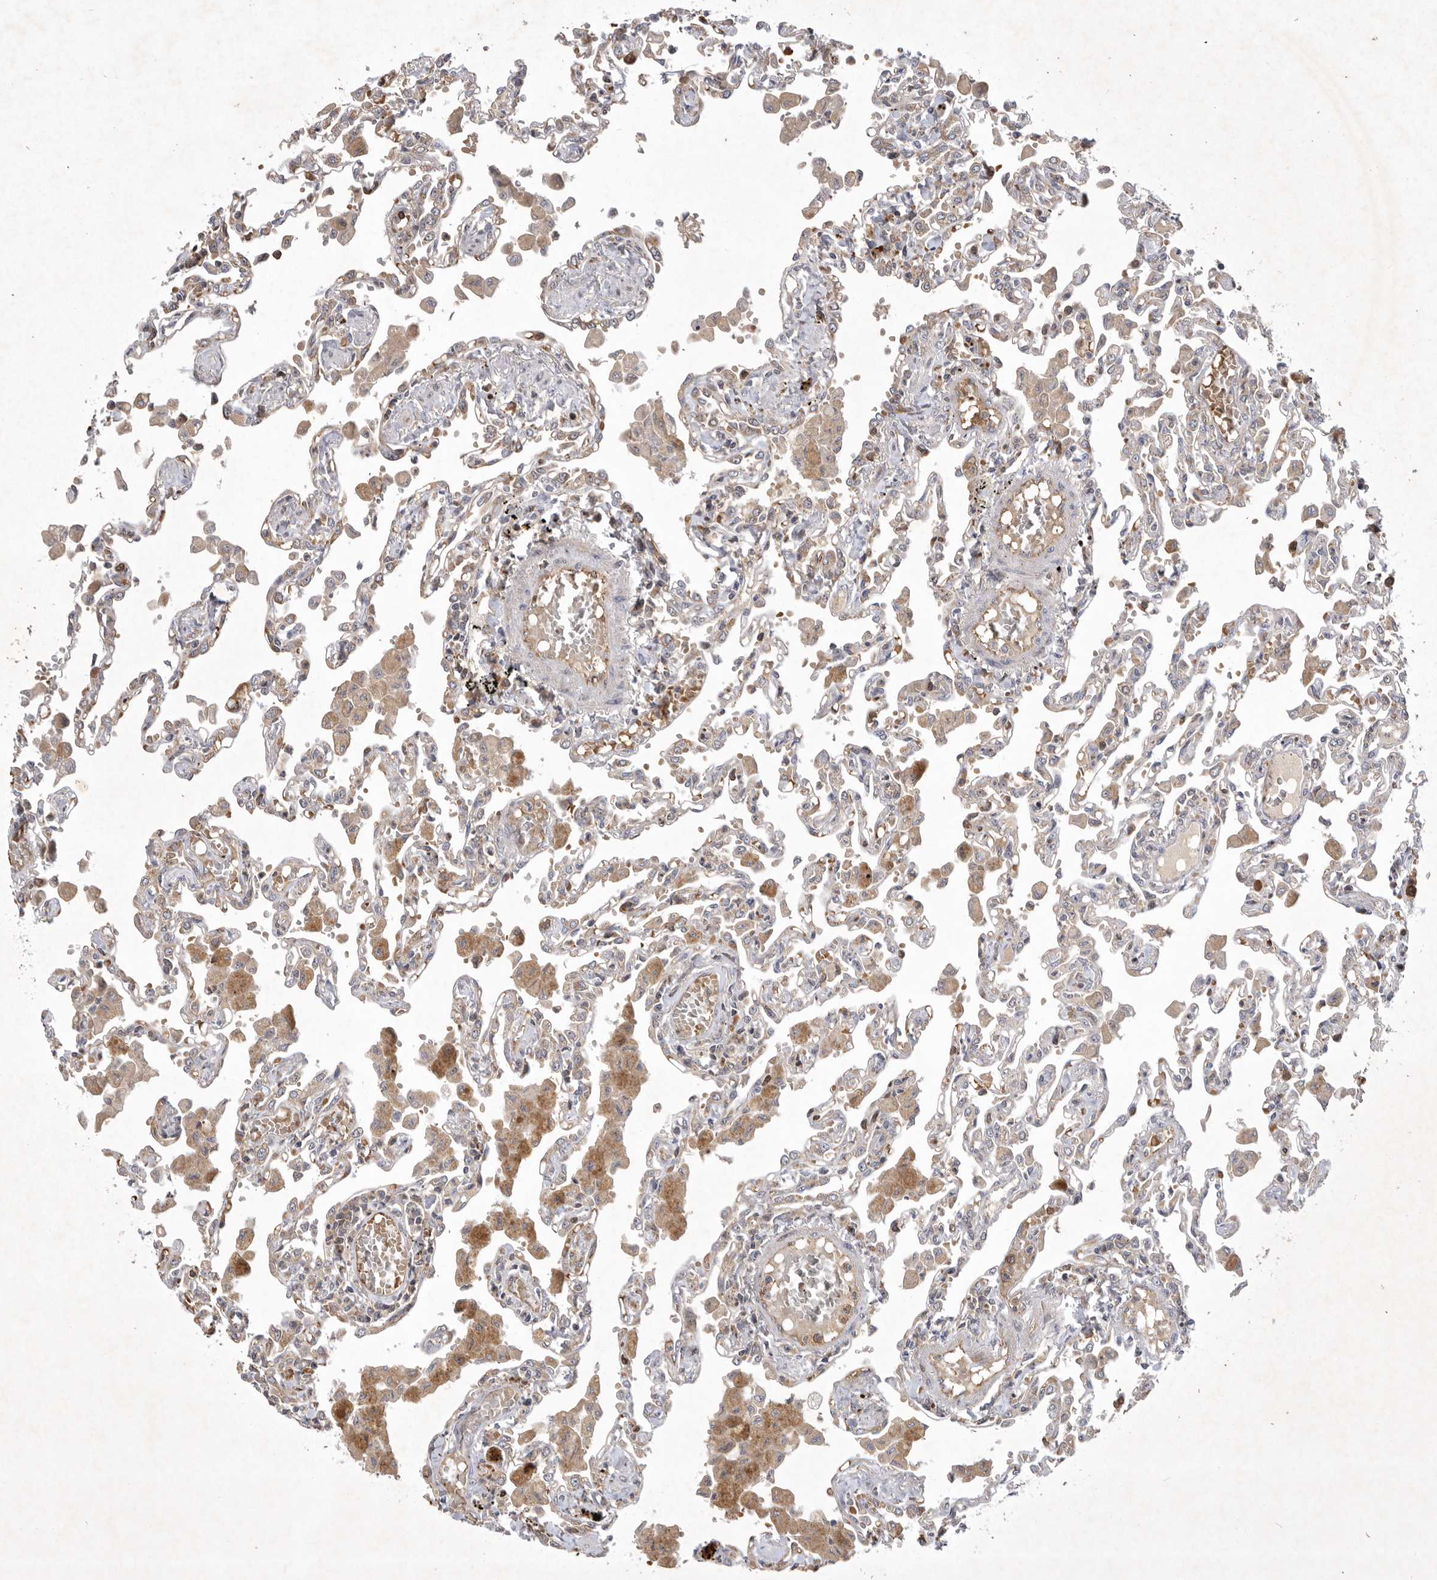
{"staining": {"intensity": "weak", "quantity": "<25%", "location": "cytoplasmic/membranous"}, "tissue": "lung", "cell_type": "Alveolar cells", "image_type": "normal", "snomed": [{"axis": "morphology", "description": "Normal tissue, NOS"}, {"axis": "topography", "description": "Bronchus"}, {"axis": "topography", "description": "Lung"}], "caption": "Immunohistochemistry (IHC) image of benign lung: lung stained with DAB (3,3'-diaminobenzidine) displays no significant protein expression in alveolar cells.", "gene": "KIF2B", "patient": {"sex": "female", "age": 49}}